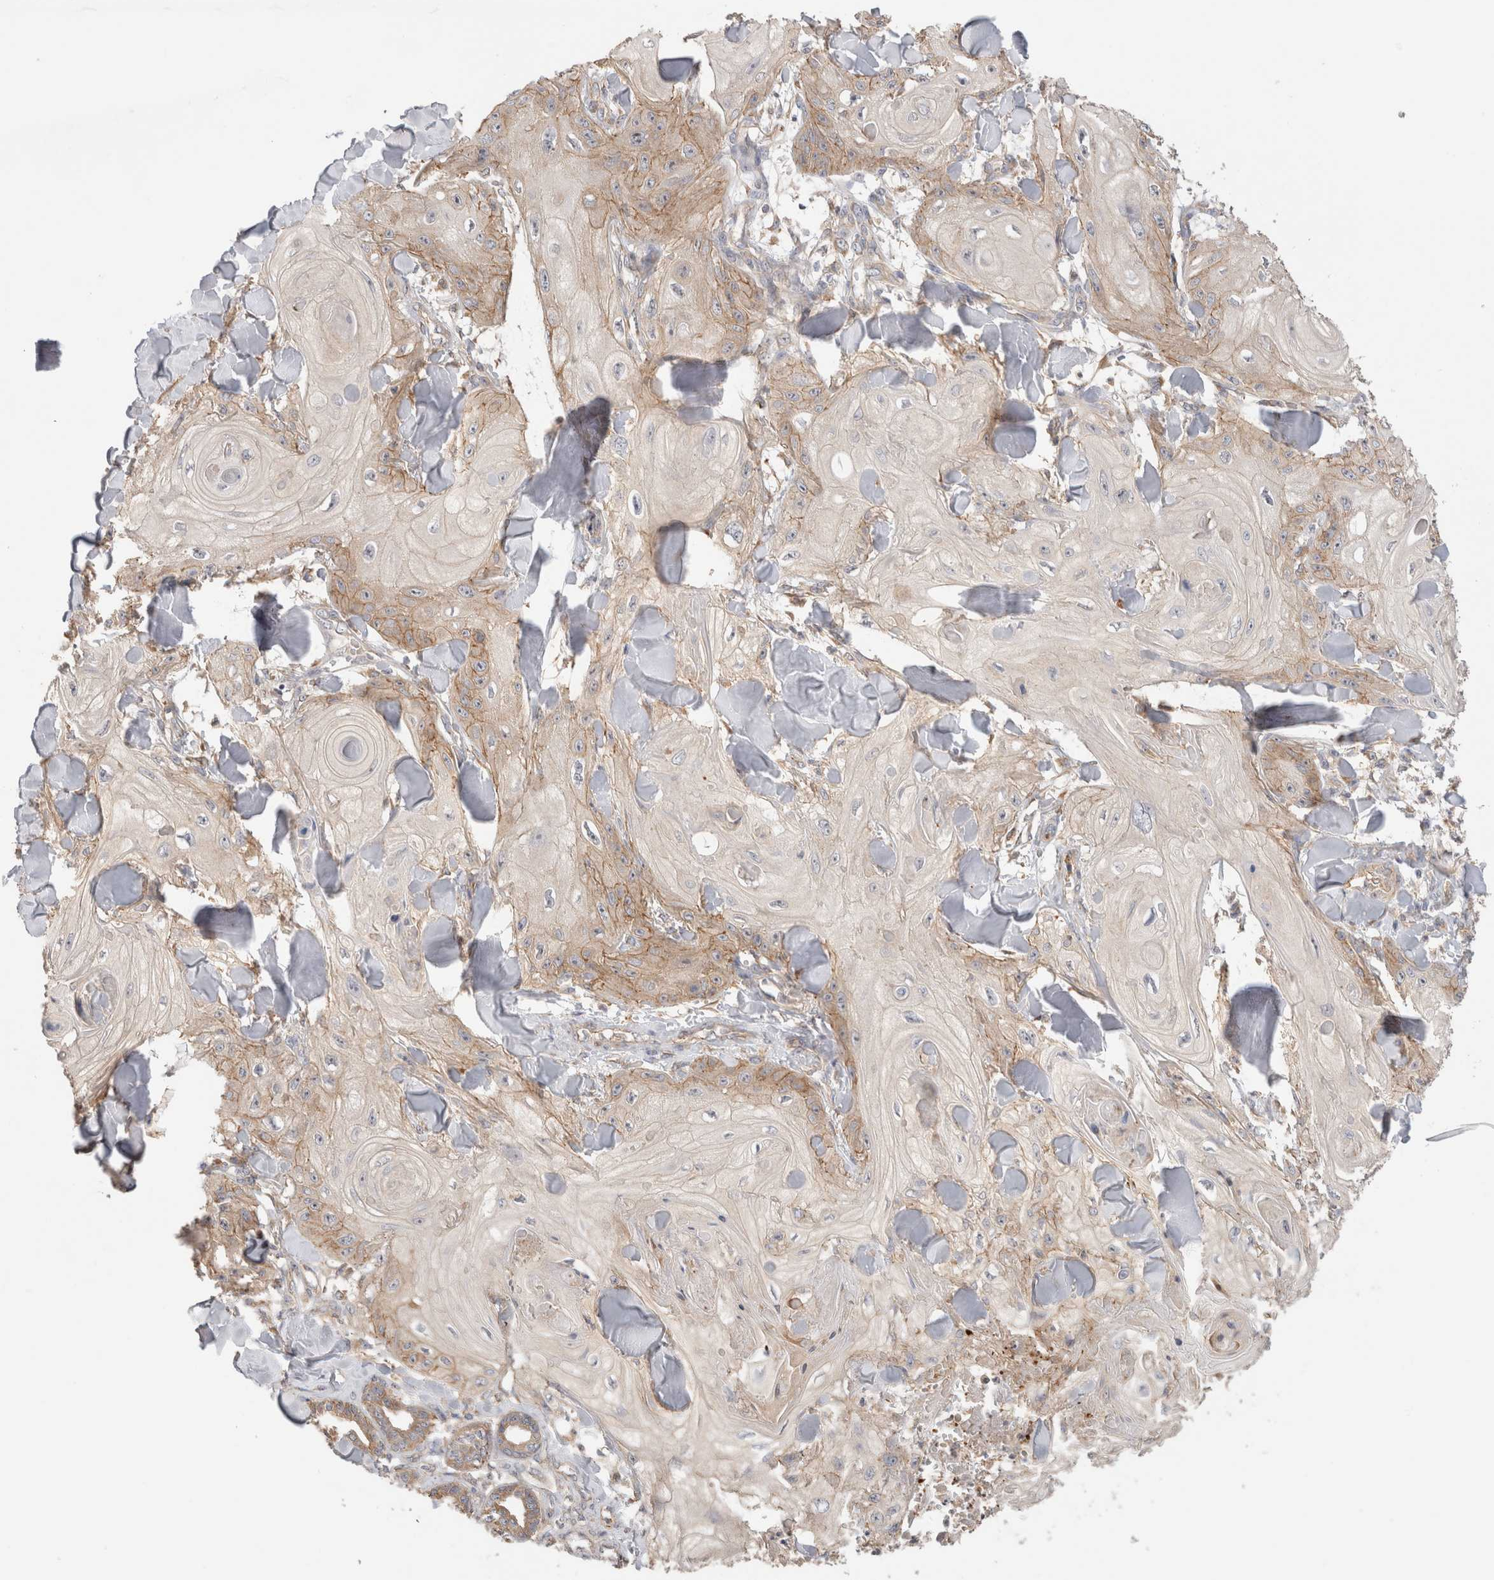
{"staining": {"intensity": "moderate", "quantity": "<25%", "location": "cytoplasmic/membranous"}, "tissue": "skin cancer", "cell_type": "Tumor cells", "image_type": "cancer", "snomed": [{"axis": "morphology", "description": "Squamous cell carcinoma, NOS"}, {"axis": "topography", "description": "Skin"}], "caption": "Tumor cells exhibit low levels of moderate cytoplasmic/membranous positivity in about <25% of cells in skin cancer.", "gene": "SGK3", "patient": {"sex": "male", "age": 74}}